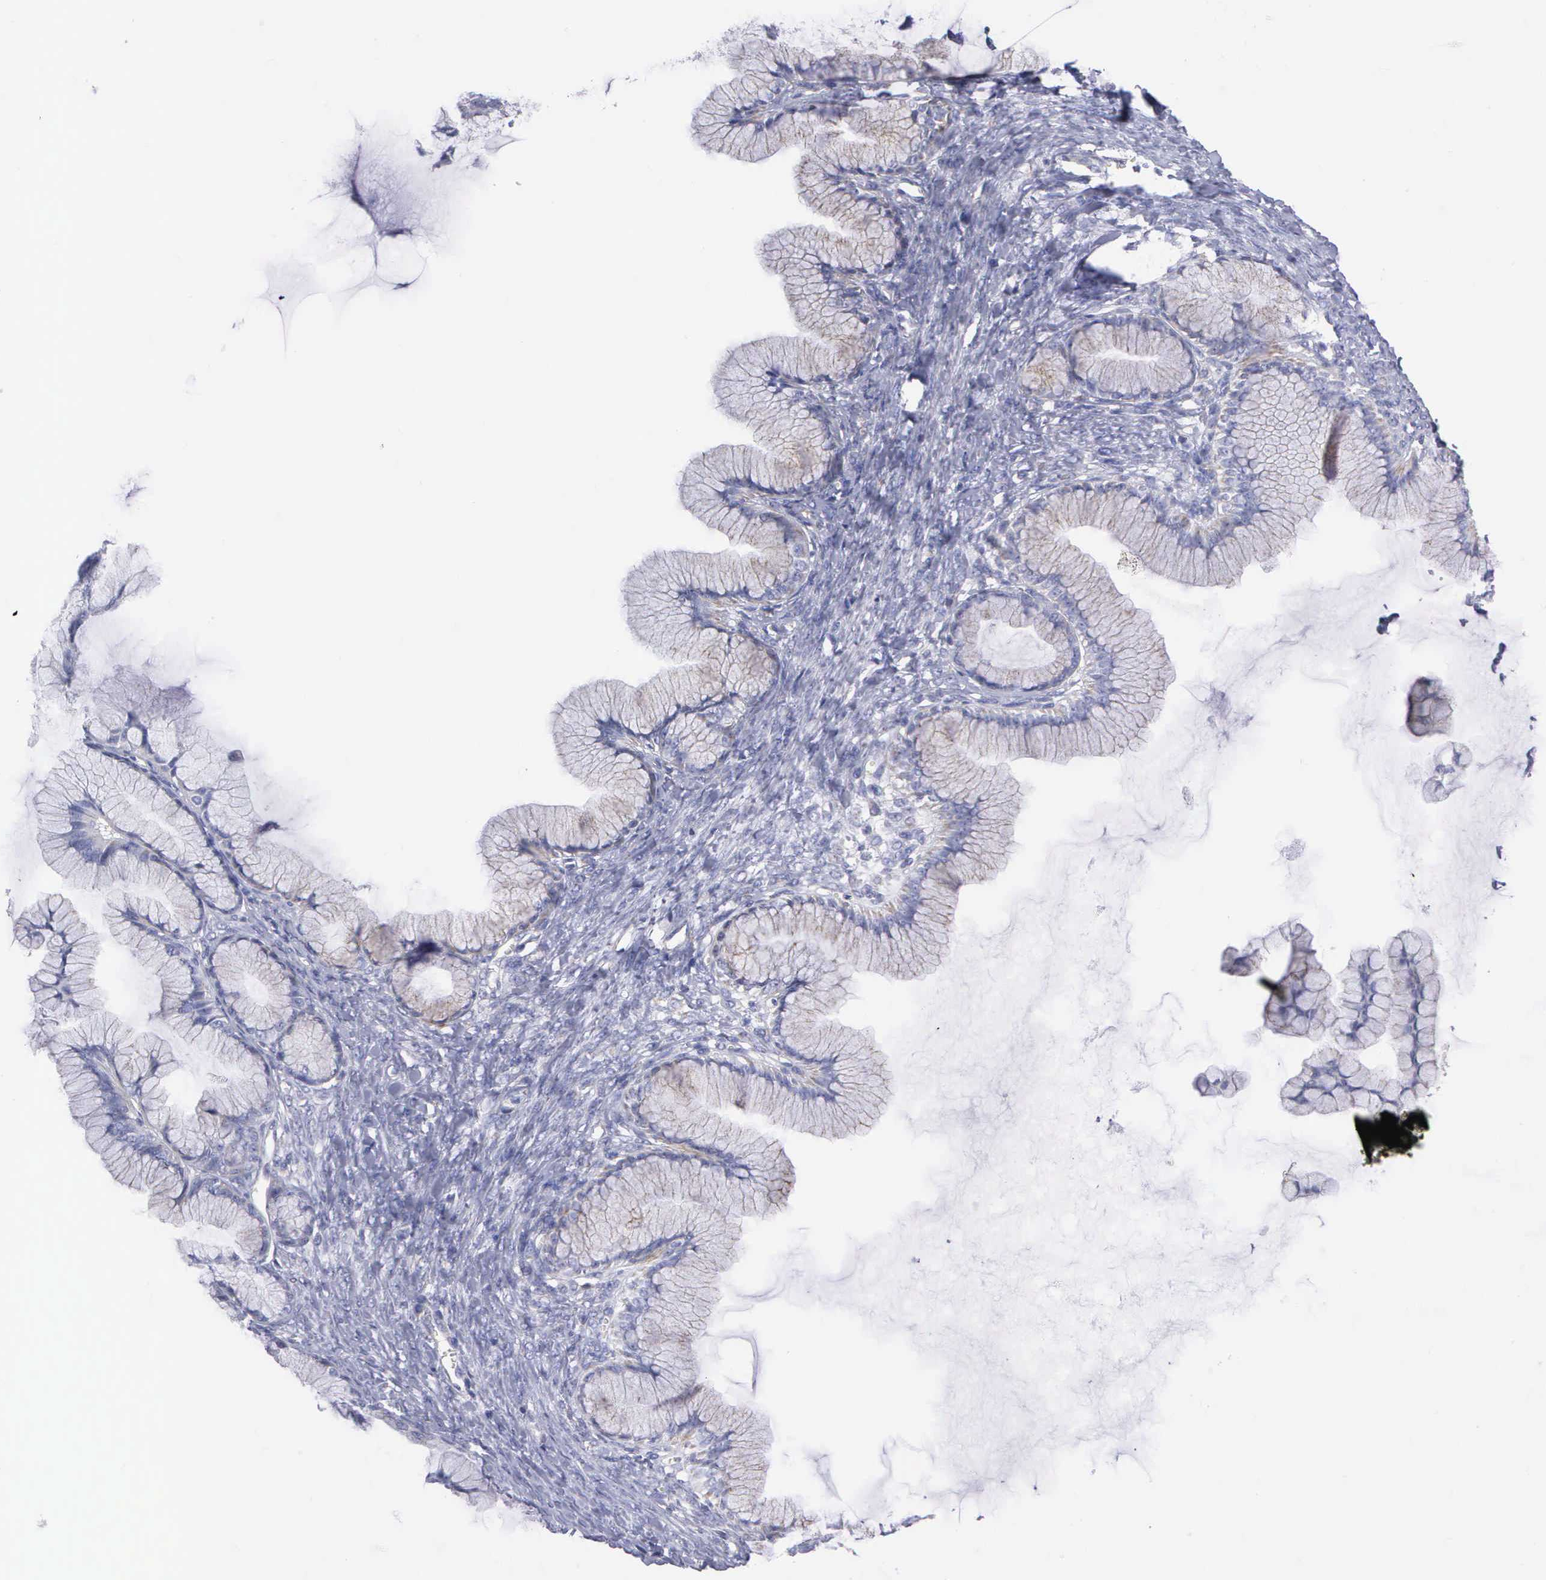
{"staining": {"intensity": "weak", "quantity": "<25%", "location": "cytoplasmic/membranous"}, "tissue": "ovarian cancer", "cell_type": "Tumor cells", "image_type": "cancer", "snomed": [{"axis": "morphology", "description": "Cystadenocarcinoma, mucinous, NOS"}, {"axis": "topography", "description": "Ovary"}], "caption": "Tumor cells show no significant protein staining in ovarian cancer (mucinous cystadenocarcinoma). (IHC, brightfield microscopy, high magnification).", "gene": "APOOL", "patient": {"sex": "female", "age": 41}}